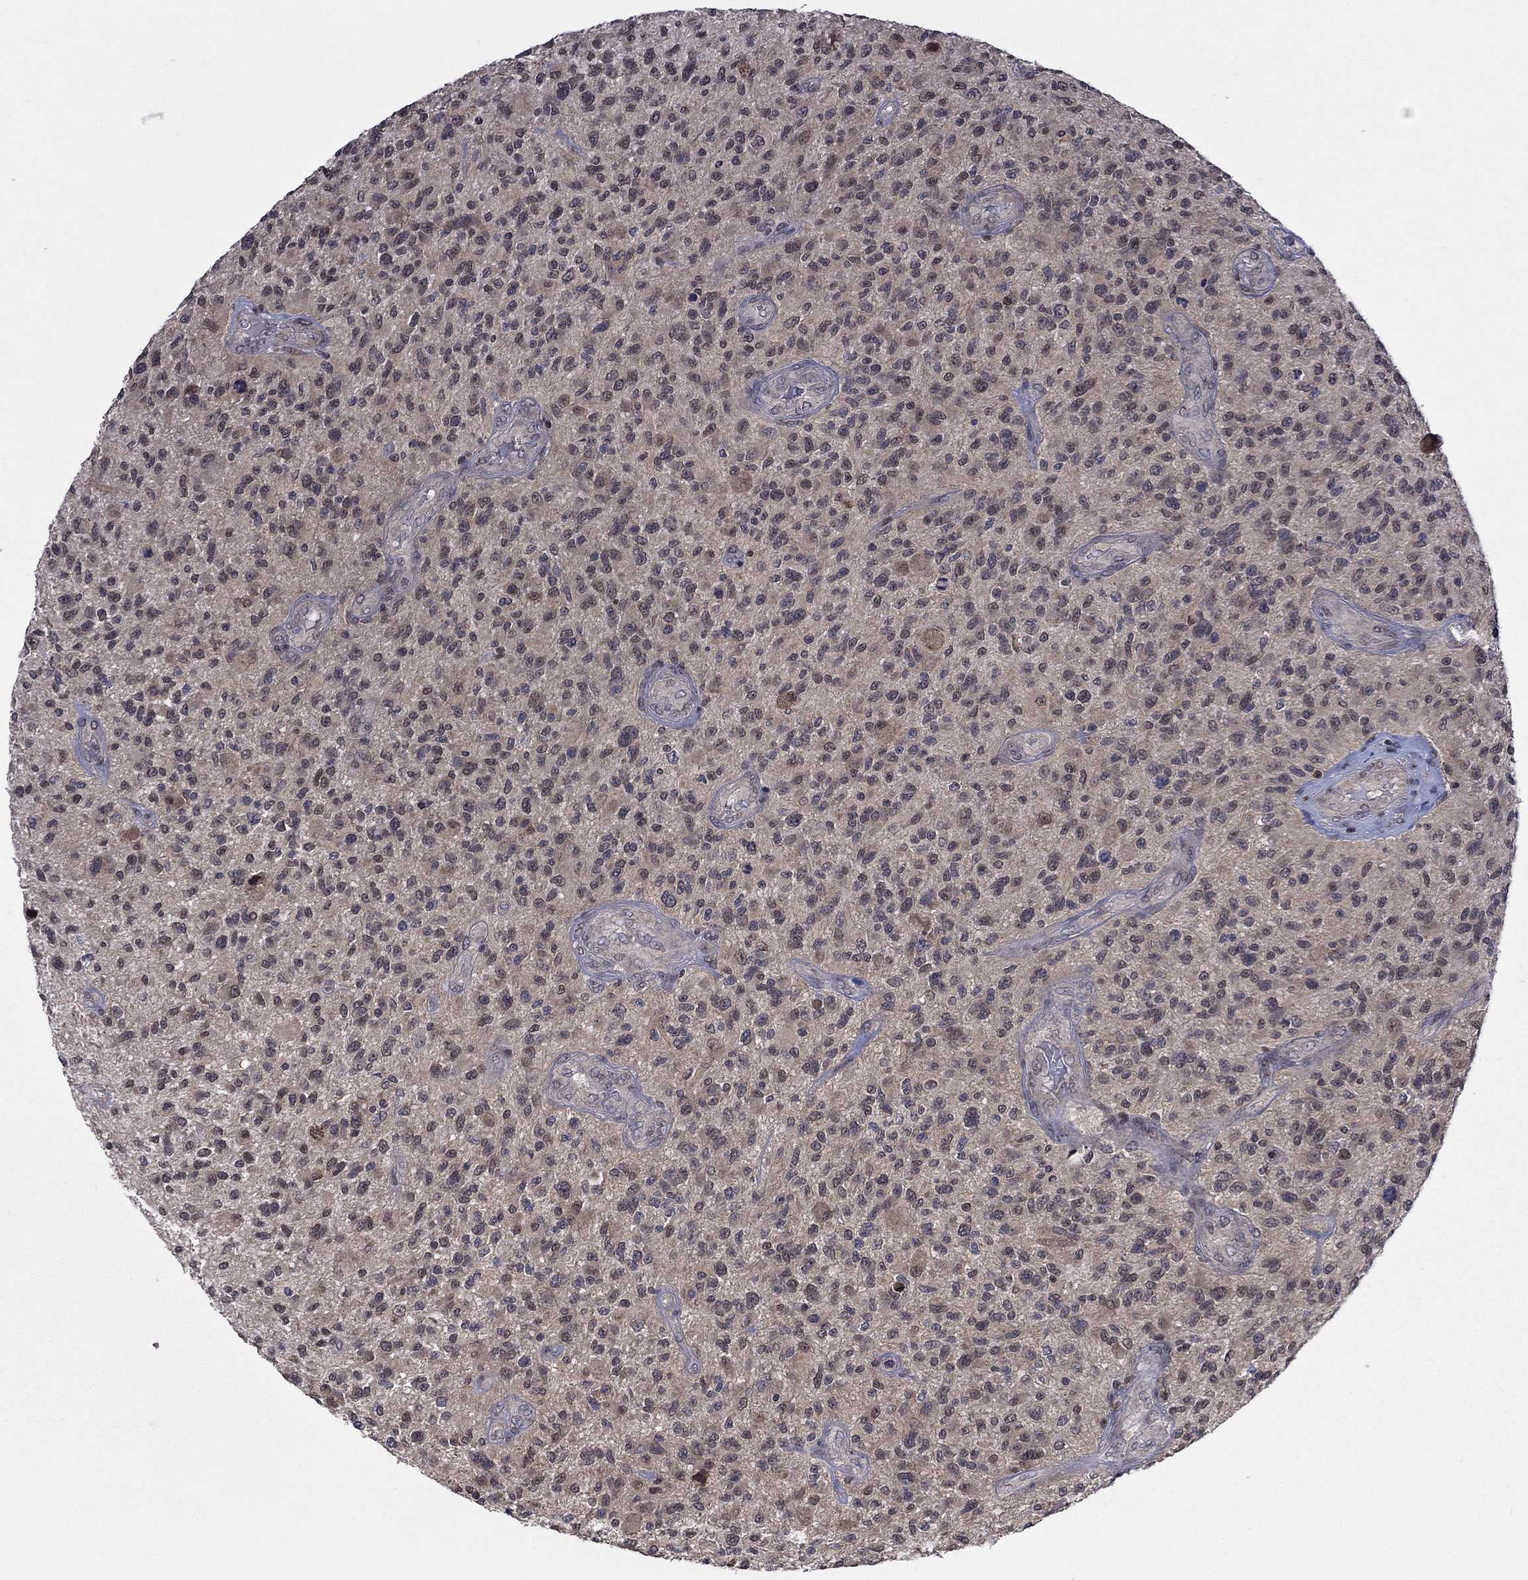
{"staining": {"intensity": "negative", "quantity": "none", "location": "none"}, "tissue": "glioma", "cell_type": "Tumor cells", "image_type": "cancer", "snomed": [{"axis": "morphology", "description": "Glioma, malignant, High grade"}, {"axis": "topography", "description": "Brain"}], "caption": "IHC of glioma shows no expression in tumor cells.", "gene": "IAH1", "patient": {"sex": "male", "age": 47}}